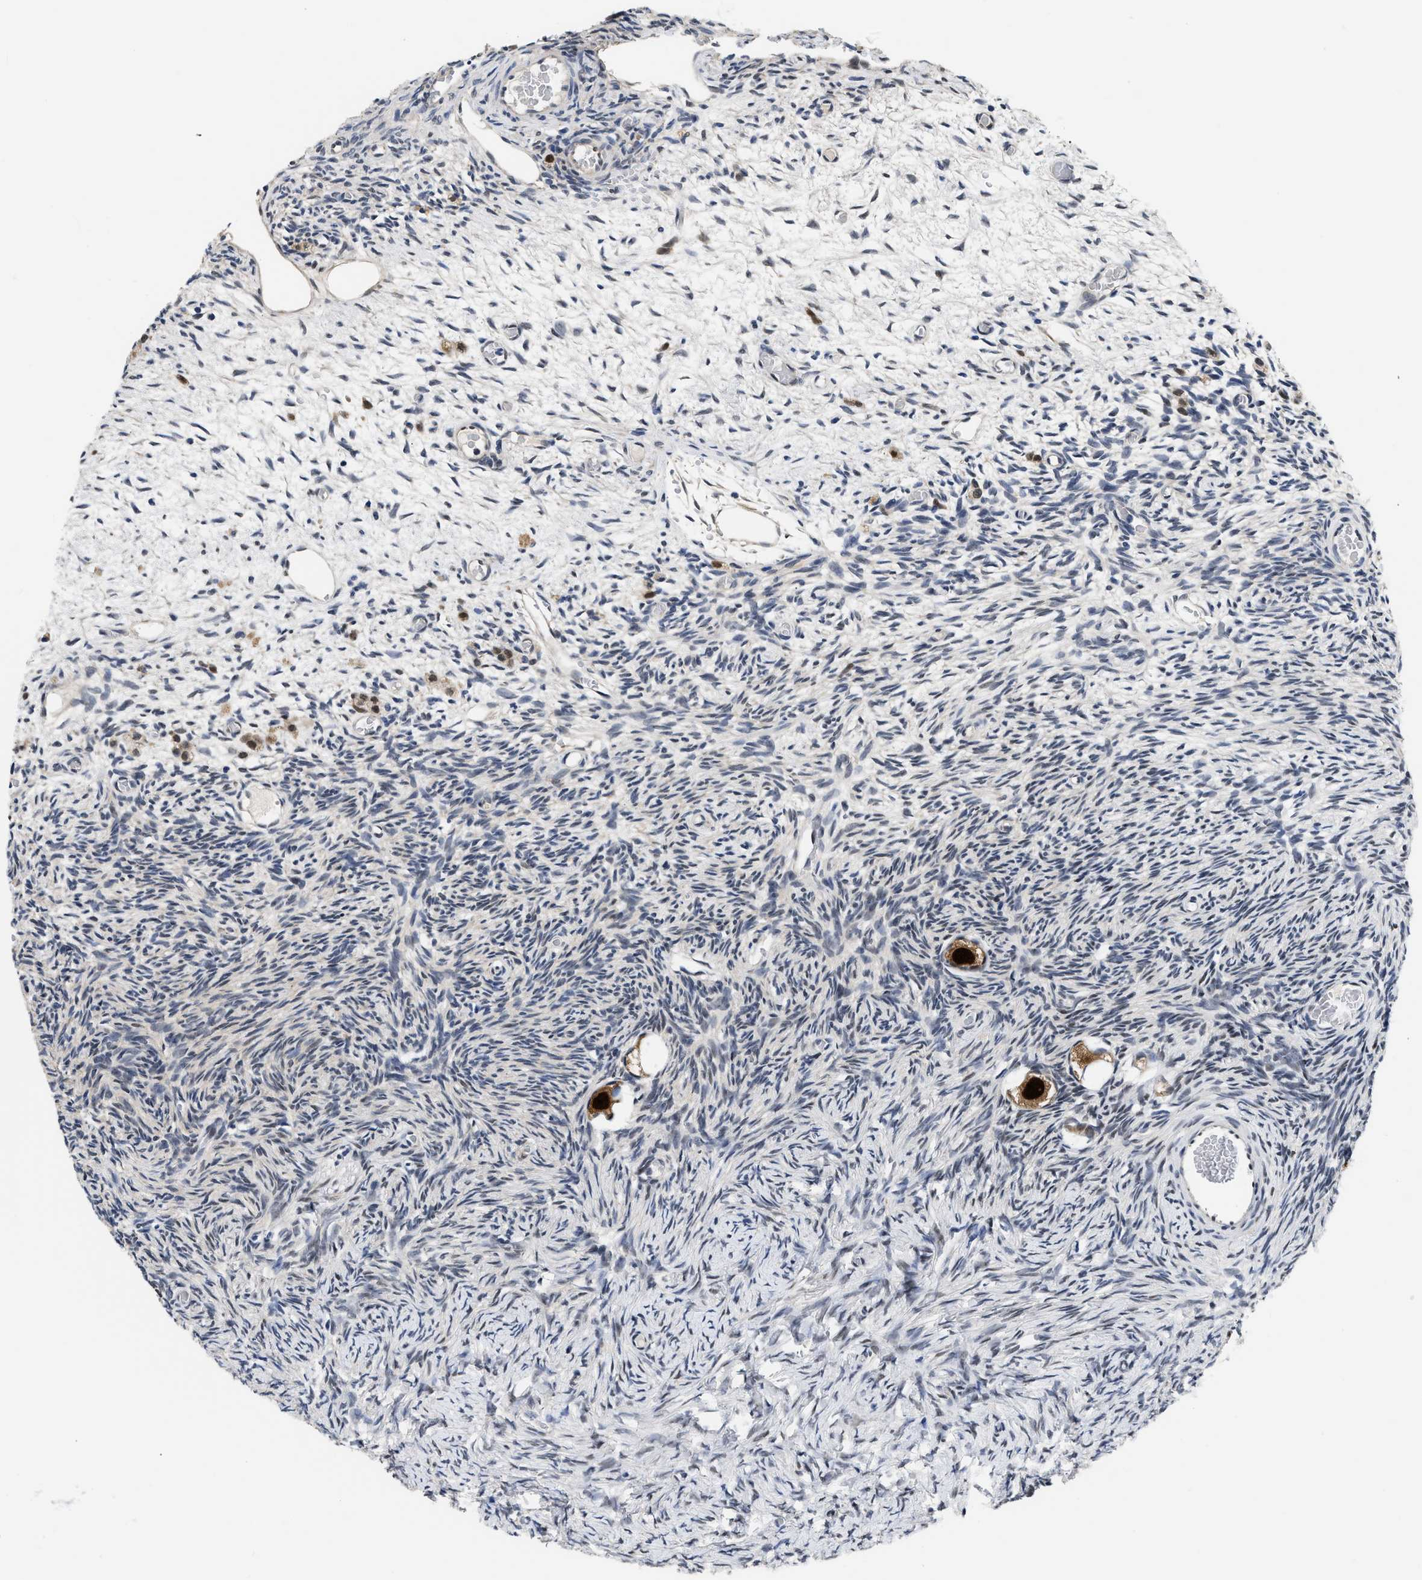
{"staining": {"intensity": "strong", "quantity": ">75%", "location": "cytoplasmic/membranous,nuclear"}, "tissue": "ovary", "cell_type": "Follicle cells", "image_type": "normal", "snomed": [{"axis": "morphology", "description": "Normal tissue, NOS"}, {"axis": "topography", "description": "Ovary"}], "caption": "IHC micrograph of benign ovary: ovary stained using IHC shows high levels of strong protein expression localized specifically in the cytoplasmic/membranous,nuclear of follicle cells, appearing as a cytoplasmic/membranous,nuclear brown color.", "gene": "XPO5", "patient": {"sex": "female", "age": 27}}